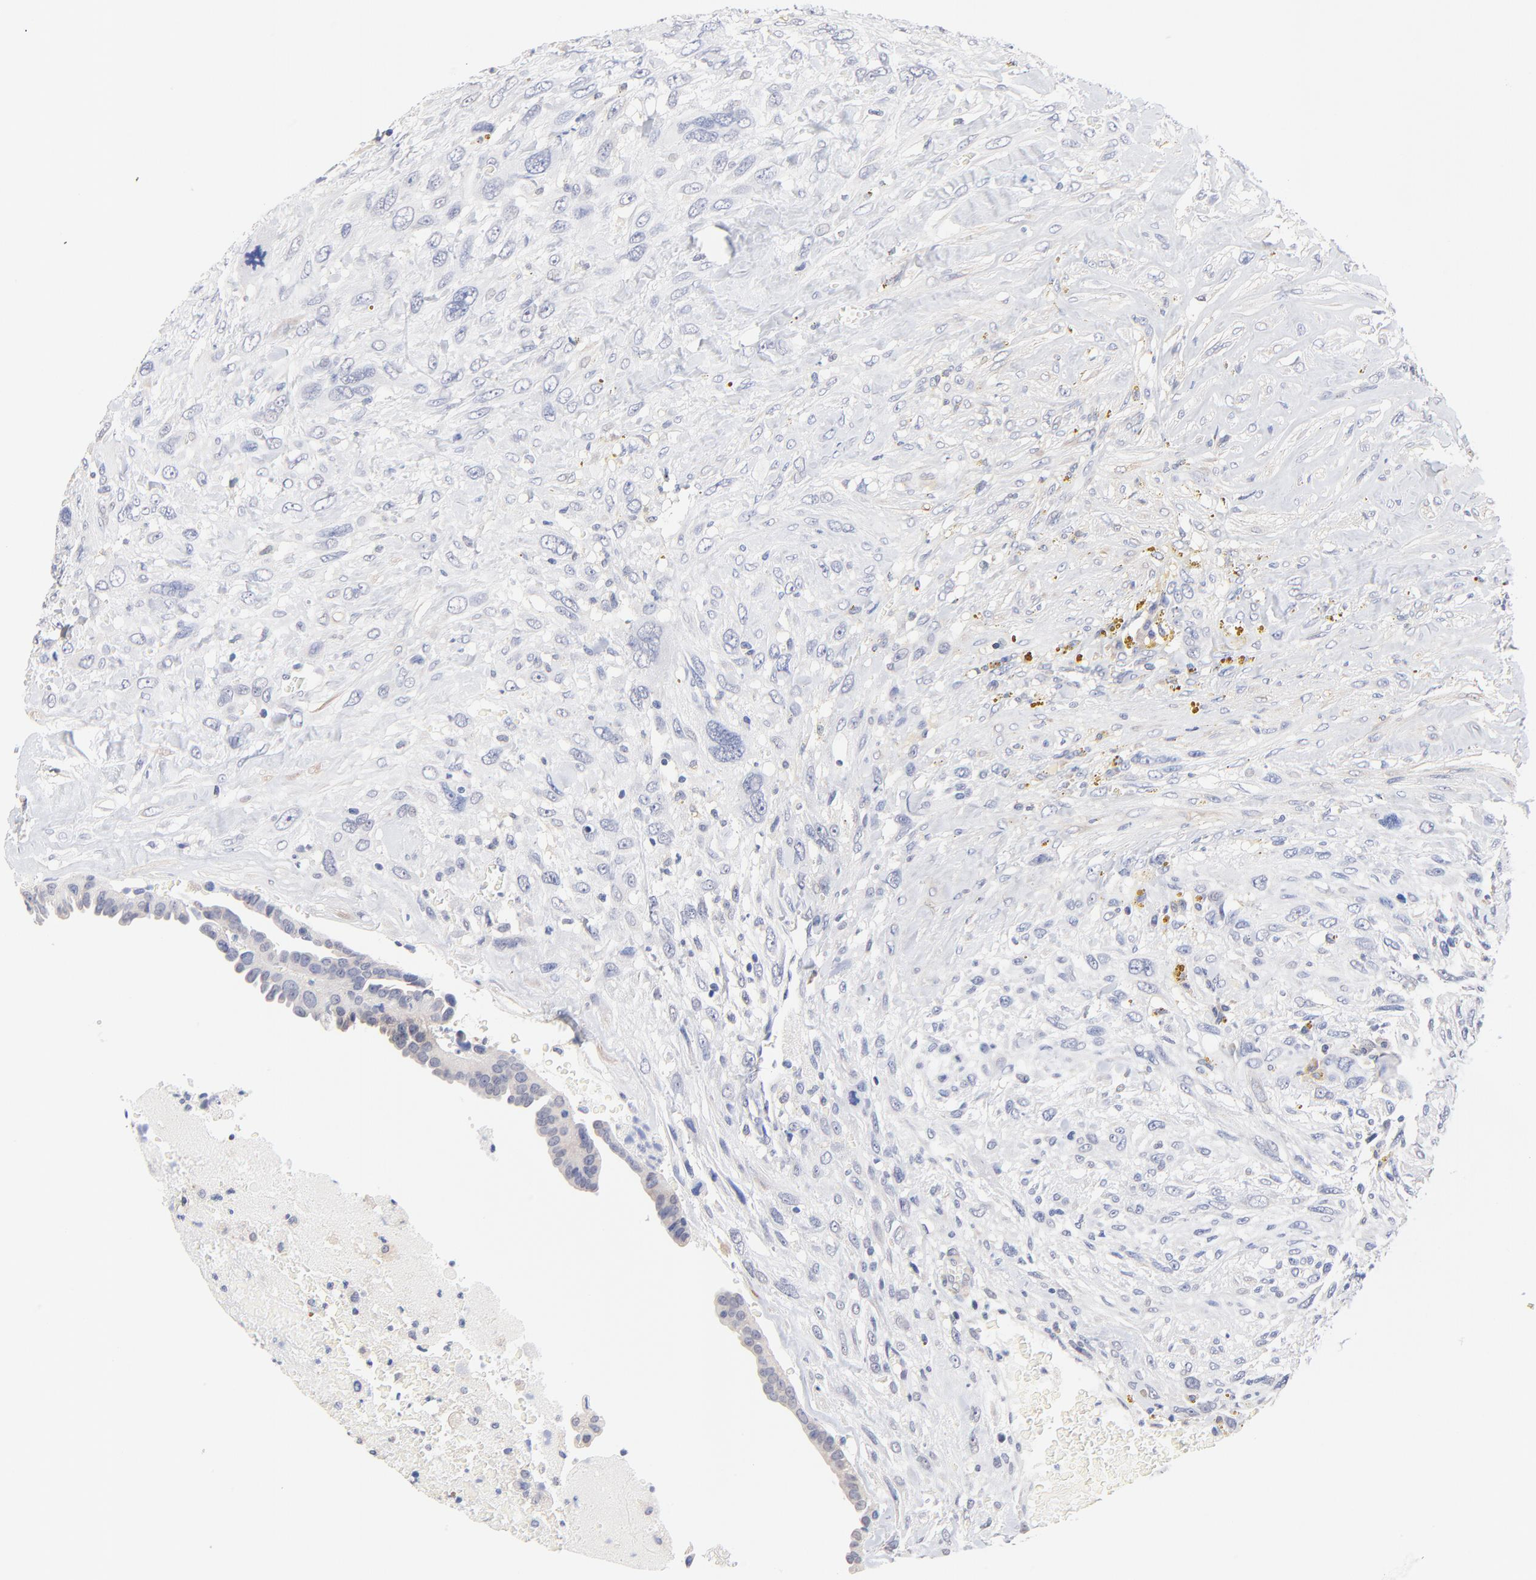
{"staining": {"intensity": "negative", "quantity": "none", "location": "none"}, "tissue": "breast cancer", "cell_type": "Tumor cells", "image_type": "cancer", "snomed": [{"axis": "morphology", "description": "Neoplasm, malignant, NOS"}, {"axis": "topography", "description": "Breast"}], "caption": "Tumor cells show no significant protein positivity in breast cancer. (Brightfield microscopy of DAB immunohistochemistry at high magnification).", "gene": "TWNK", "patient": {"sex": "female", "age": 50}}